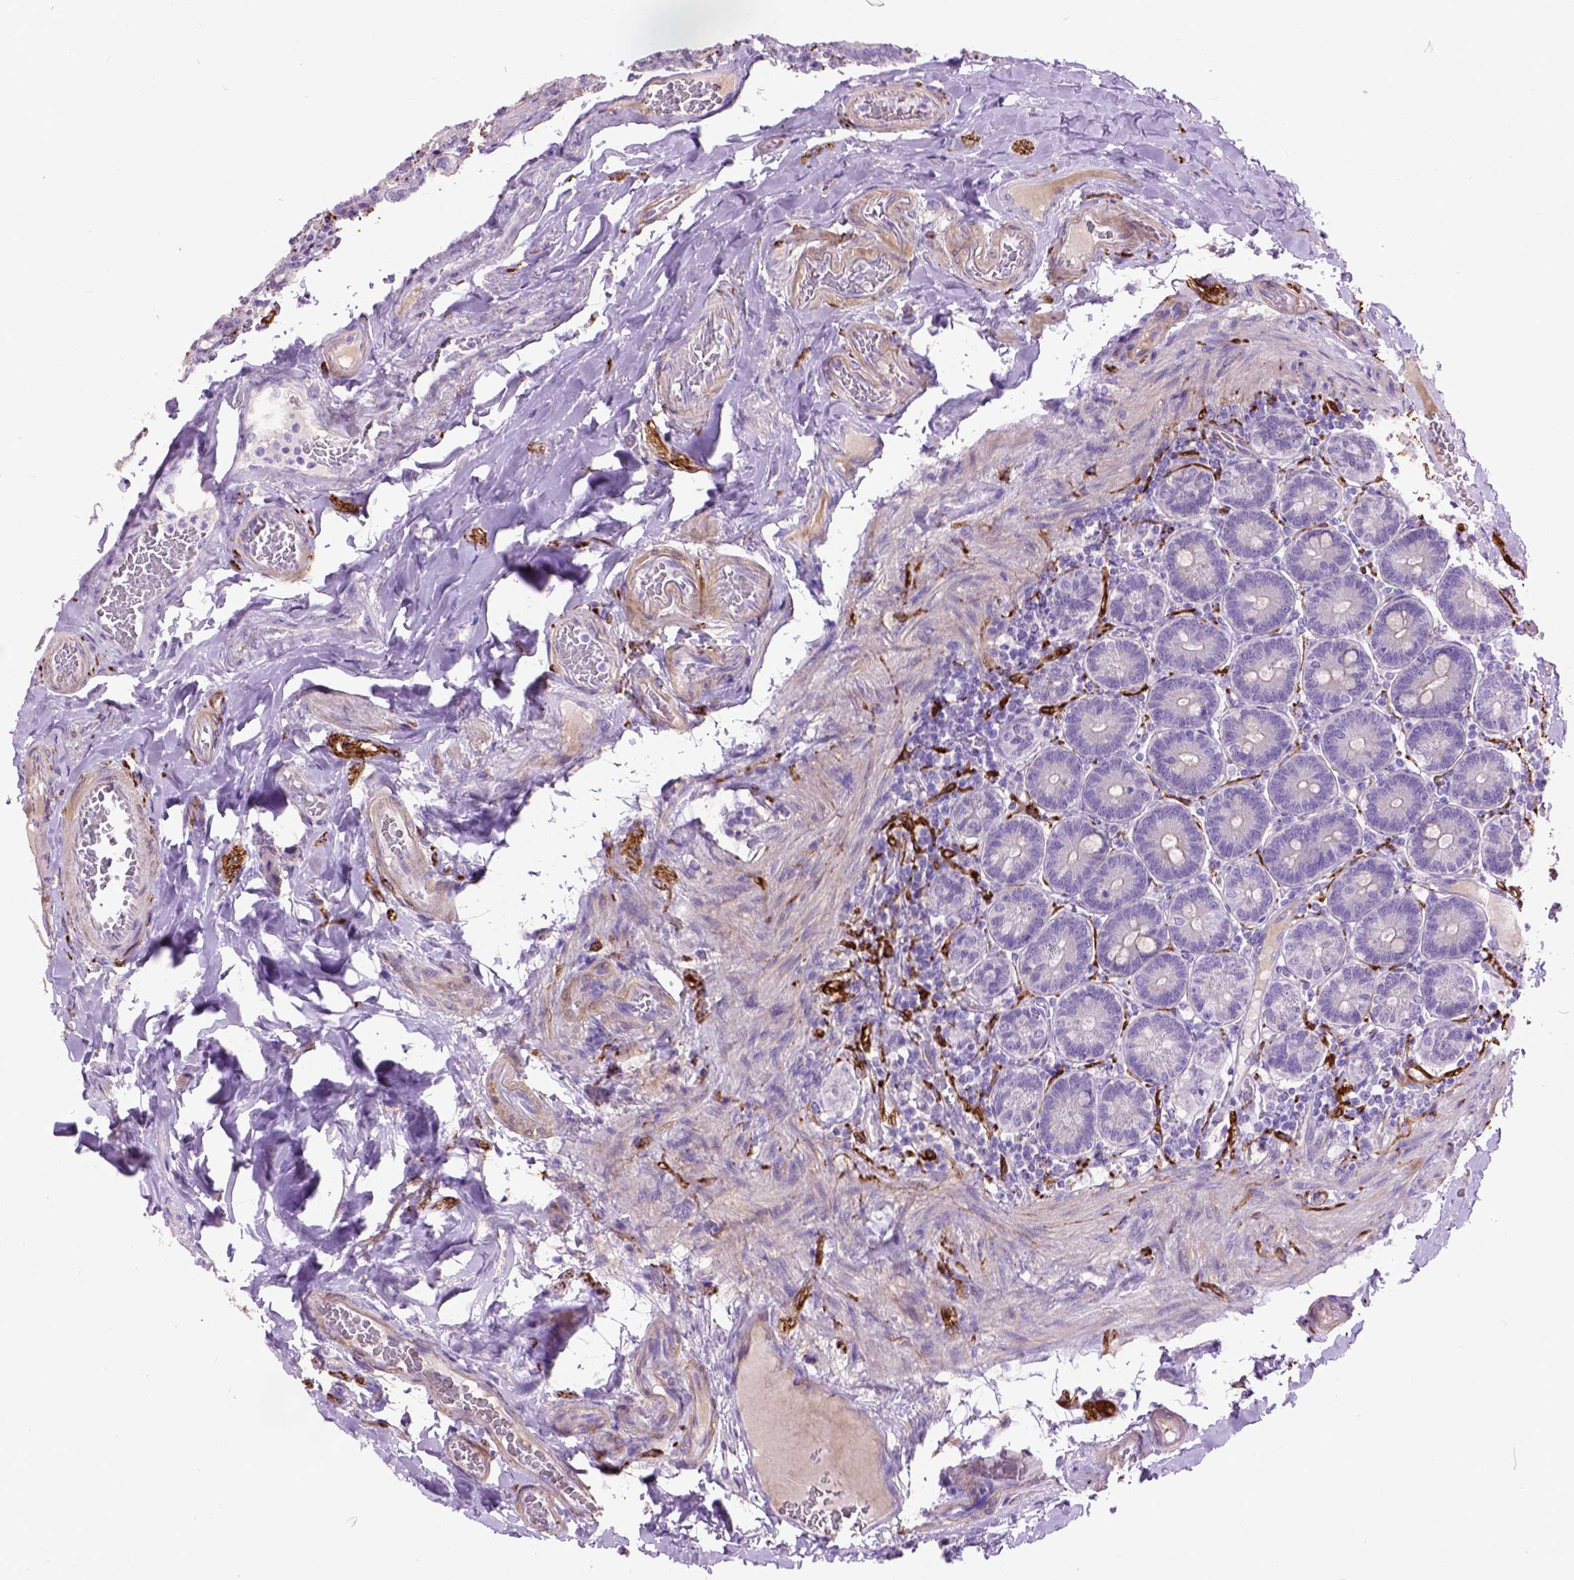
{"staining": {"intensity": "negative", "quantity": "none", "location": "none"}, "tissue": "duodenum", "cell_type": "Glandular cells", "image_type": "normal", "snomed": [{"axis": "morphology", "description": "Normal tissue, NOS"}, {"axis": "topography", "description": "Duodenum"}], "caption": "This is an IHC image of unremarkable duodenum. There is no expression in glandular cells.", "gene": "MAPT", "patient": {"sex": "female", "age": 62}}